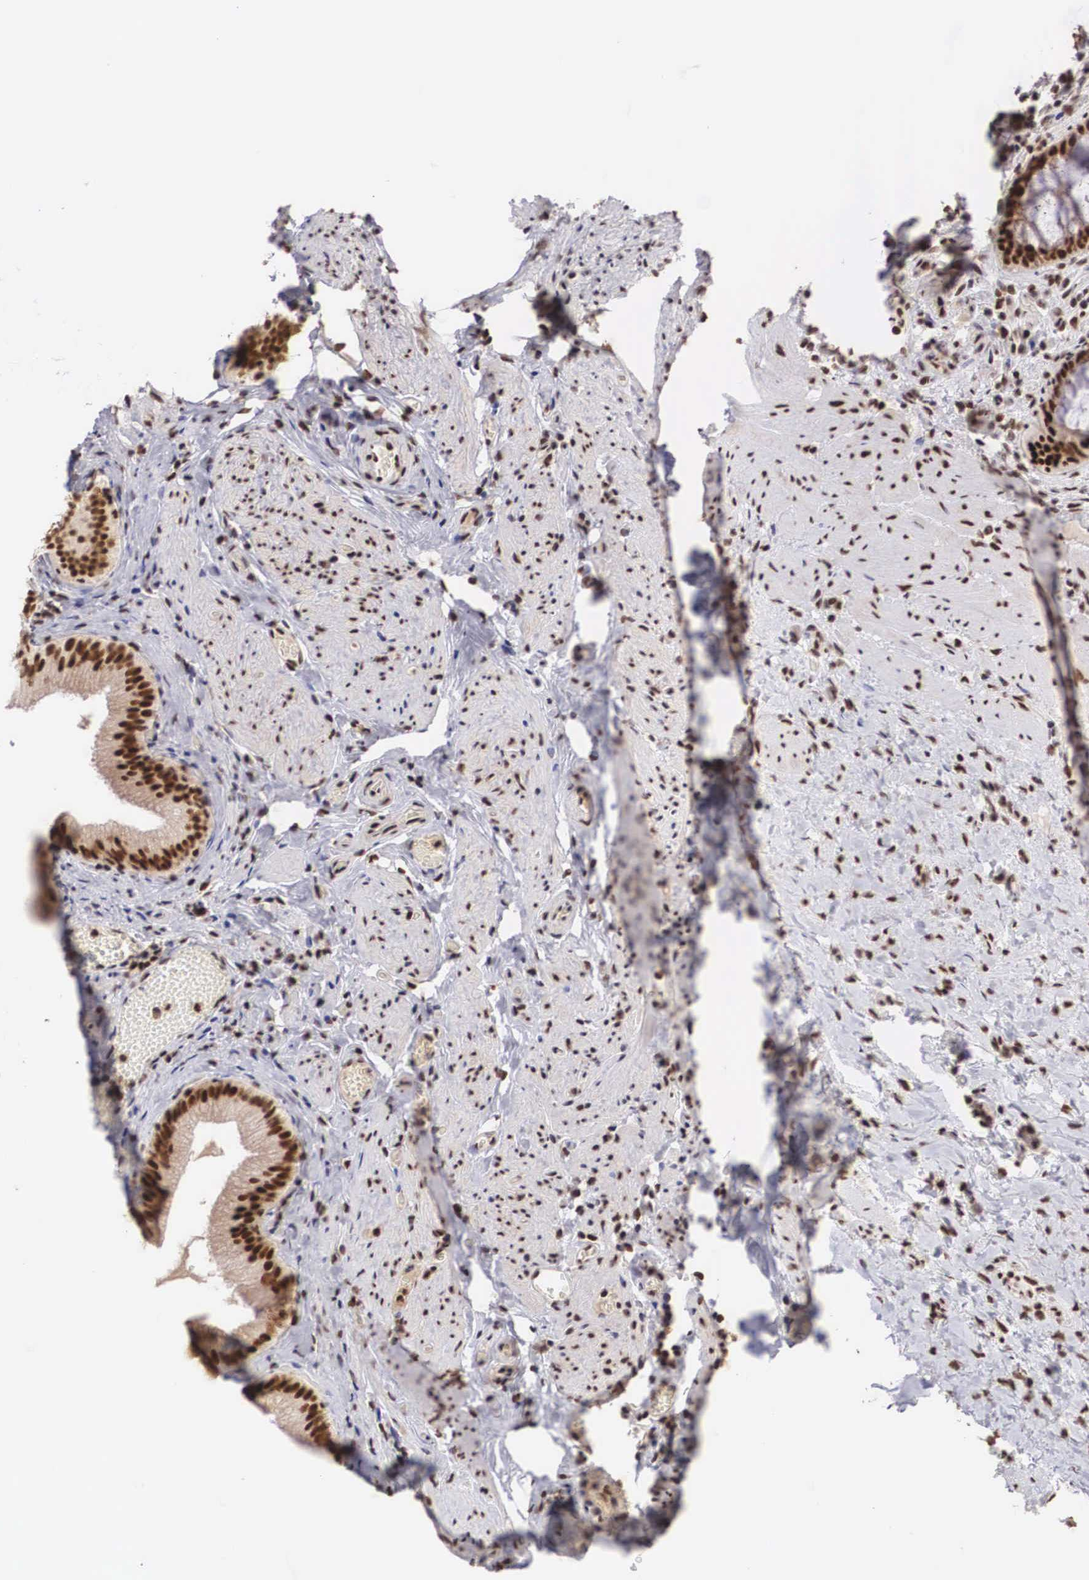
{"staining": {"intensity": "strong", "quantity": ">75%", "location": "nuclear"}, "tissue": "gallbladder", "cell_type": "Glandular cells", "image_type": "normal", "snomed": [{"axis": "morphology", "description": "Normal tissue, NOS"}, {"axis": "topography", "description": "Gallbladder"}], "caption": "IHC image of benign gallbladder: gallbladder stained using IHC reveals high levels of strong protein expression localized specifically in the nuclear of glandular cells, appearing as a nuclear brown color.", "gene": "HTATSF1", "patient": {"sex": "female", "age": 44}}